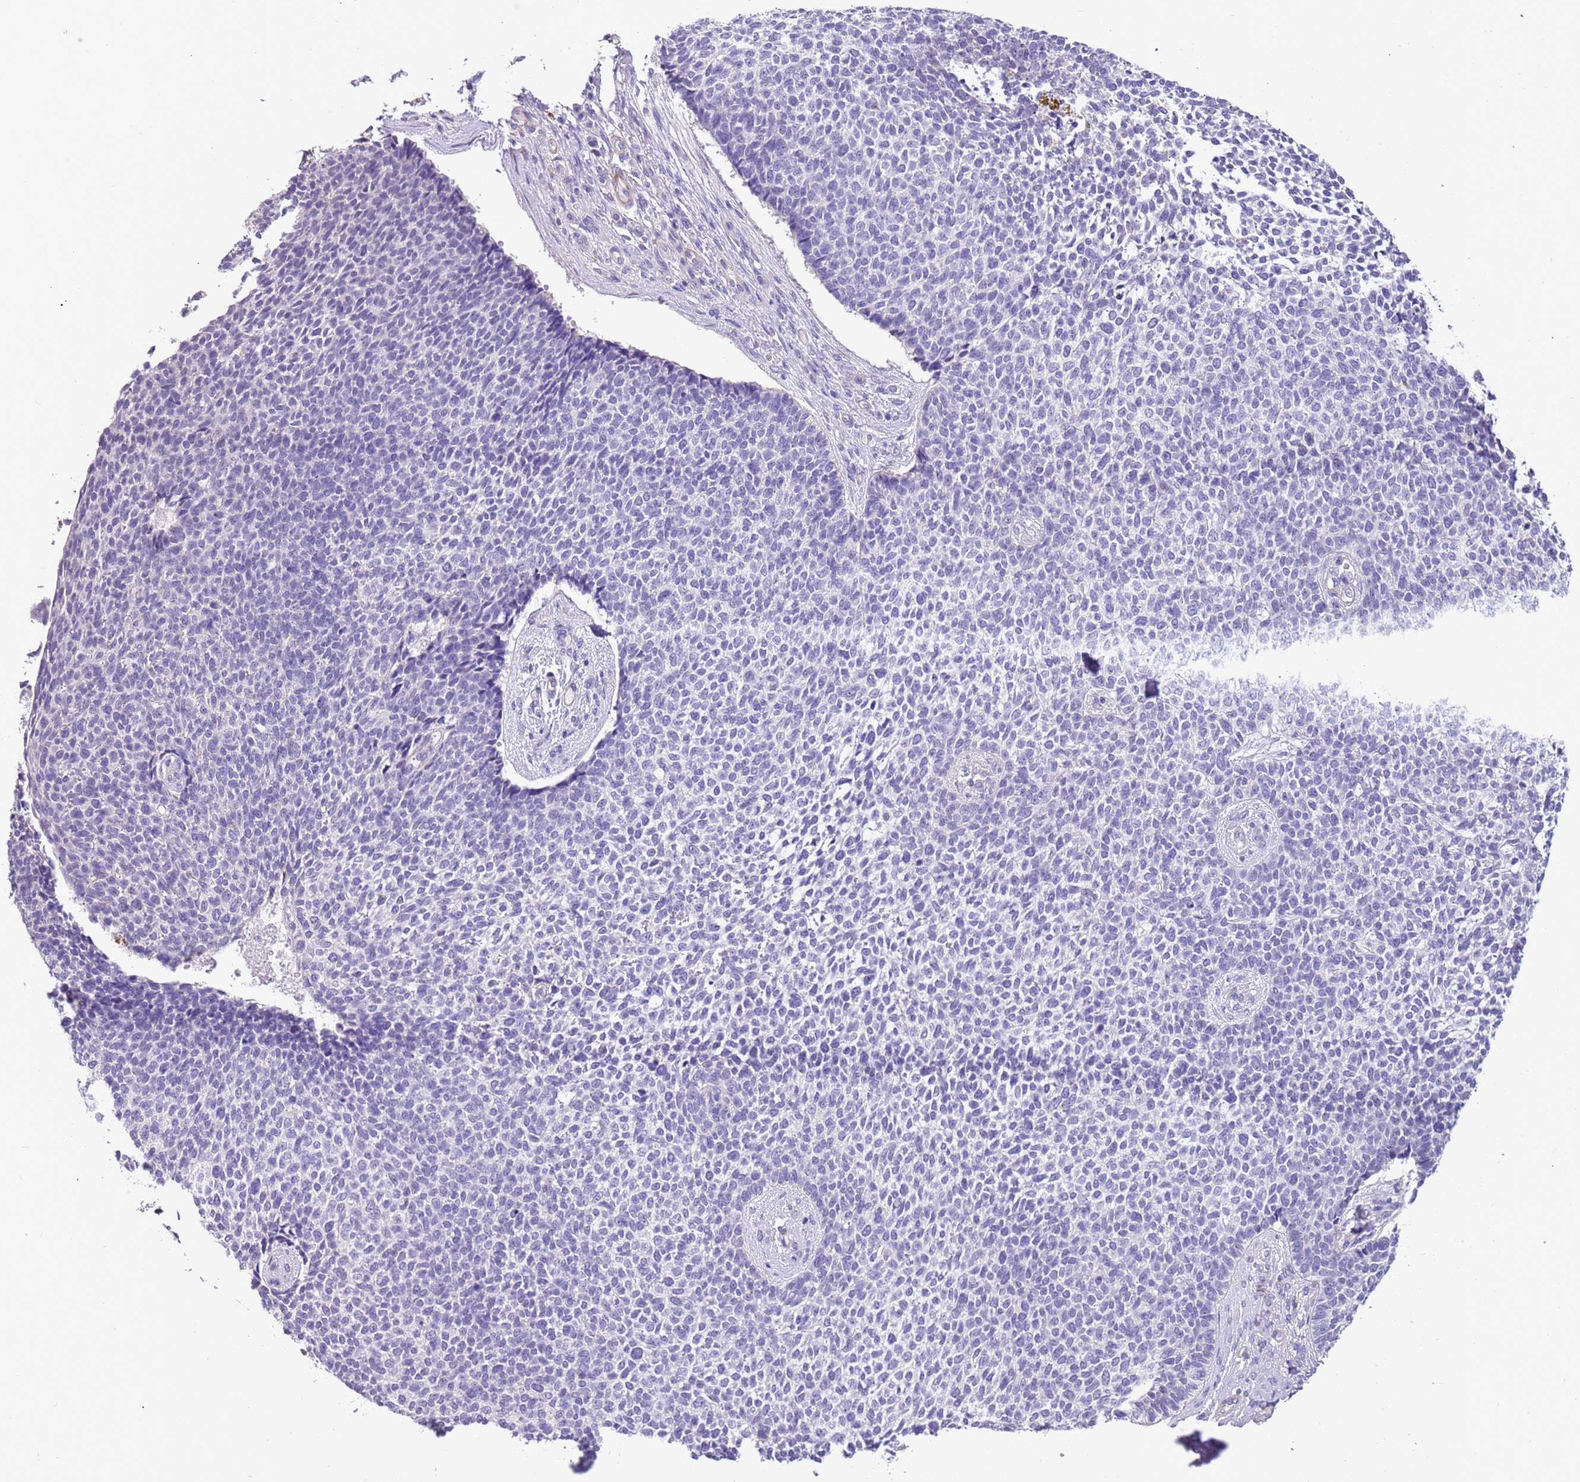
{"staining": {"intensity": "negative", "quantity": "none", "location": "none"}, "tissue": "skin cancer", "cell_type": "Tumor cells", "image_type": "cancer", "snomed": [{"axis": "morphology", "description": "Basal cell carcinoma"}, {"axis": "topography", "description": "Skin"}], "caption": "Skin cancer (basal cell carcinoma) stained for a protein using IHC displays no expression tumor cells.", "gene": "PCGF2", "patient": {"sex": "female", "age": 84}}